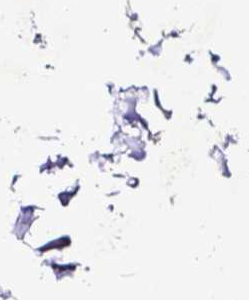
{"staining": {"intensity": "negative", "quantity": "none", "location": "none"}, "tissue": "adipose tissue", "cell_type": "Adipocytes", "image_type": "normal", "snomed": [{"axis": "morphology", "description": "Normal tissue, NOS"}, {"axis": "topography", "description": "Lymph node"}, {"axis": "topography", "description": "Cartilage tissue"}, {"axis": "topography", "description": "Bronchus"}], "caption": "Immunohistochemical staining of unremarkable human adipose tissue exhibits no significant staining in adipocytes. (Stains: DAB (3,3'-diaminobenzidine) IHC with hematoxylin counter stain, Microscopy: brightfield microscopy at high magnification).", "gene": "UBE2M", "patient": {"sex": "female", "age": 70}}